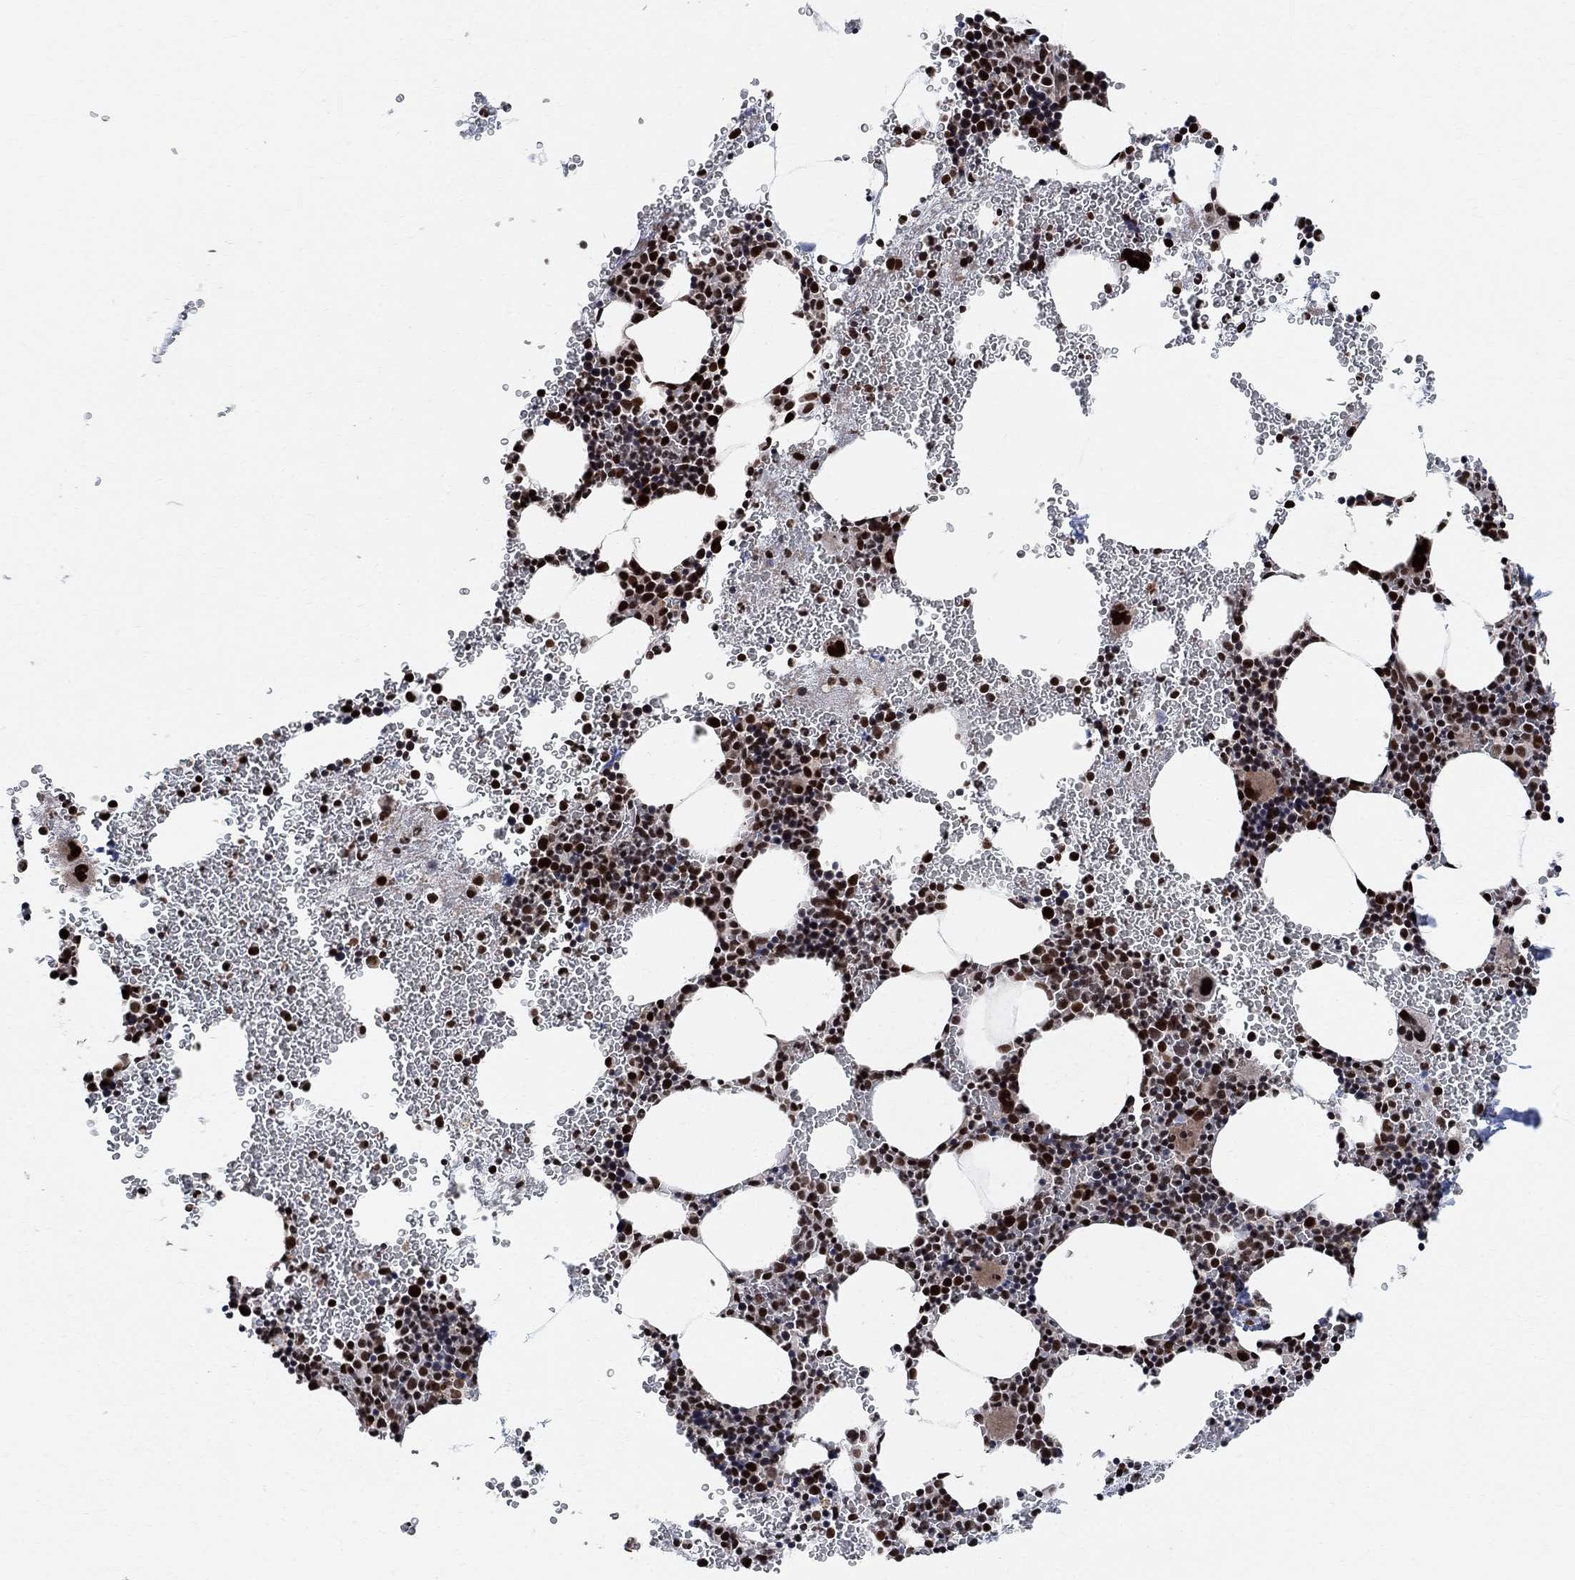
{"staining": {"intensity": "strong", "quantity": ">75%", "location": "nuclear"}, "tissue": "bone marrow", "cell_type": "Hematopoietic cells", "image_type": "normal", "snomed": [{"axis": "morphology", "description": "Normal tissue, NOS"}, {"axis": "topography", "description": "Bone marrow"}], "caption": "Protein analysis of benign bone marrow displays strong nuclear expression in about >75% of hematopoietic cells.", "gene": "E4F1", "patient": {"sex": "male", "age": 50}}